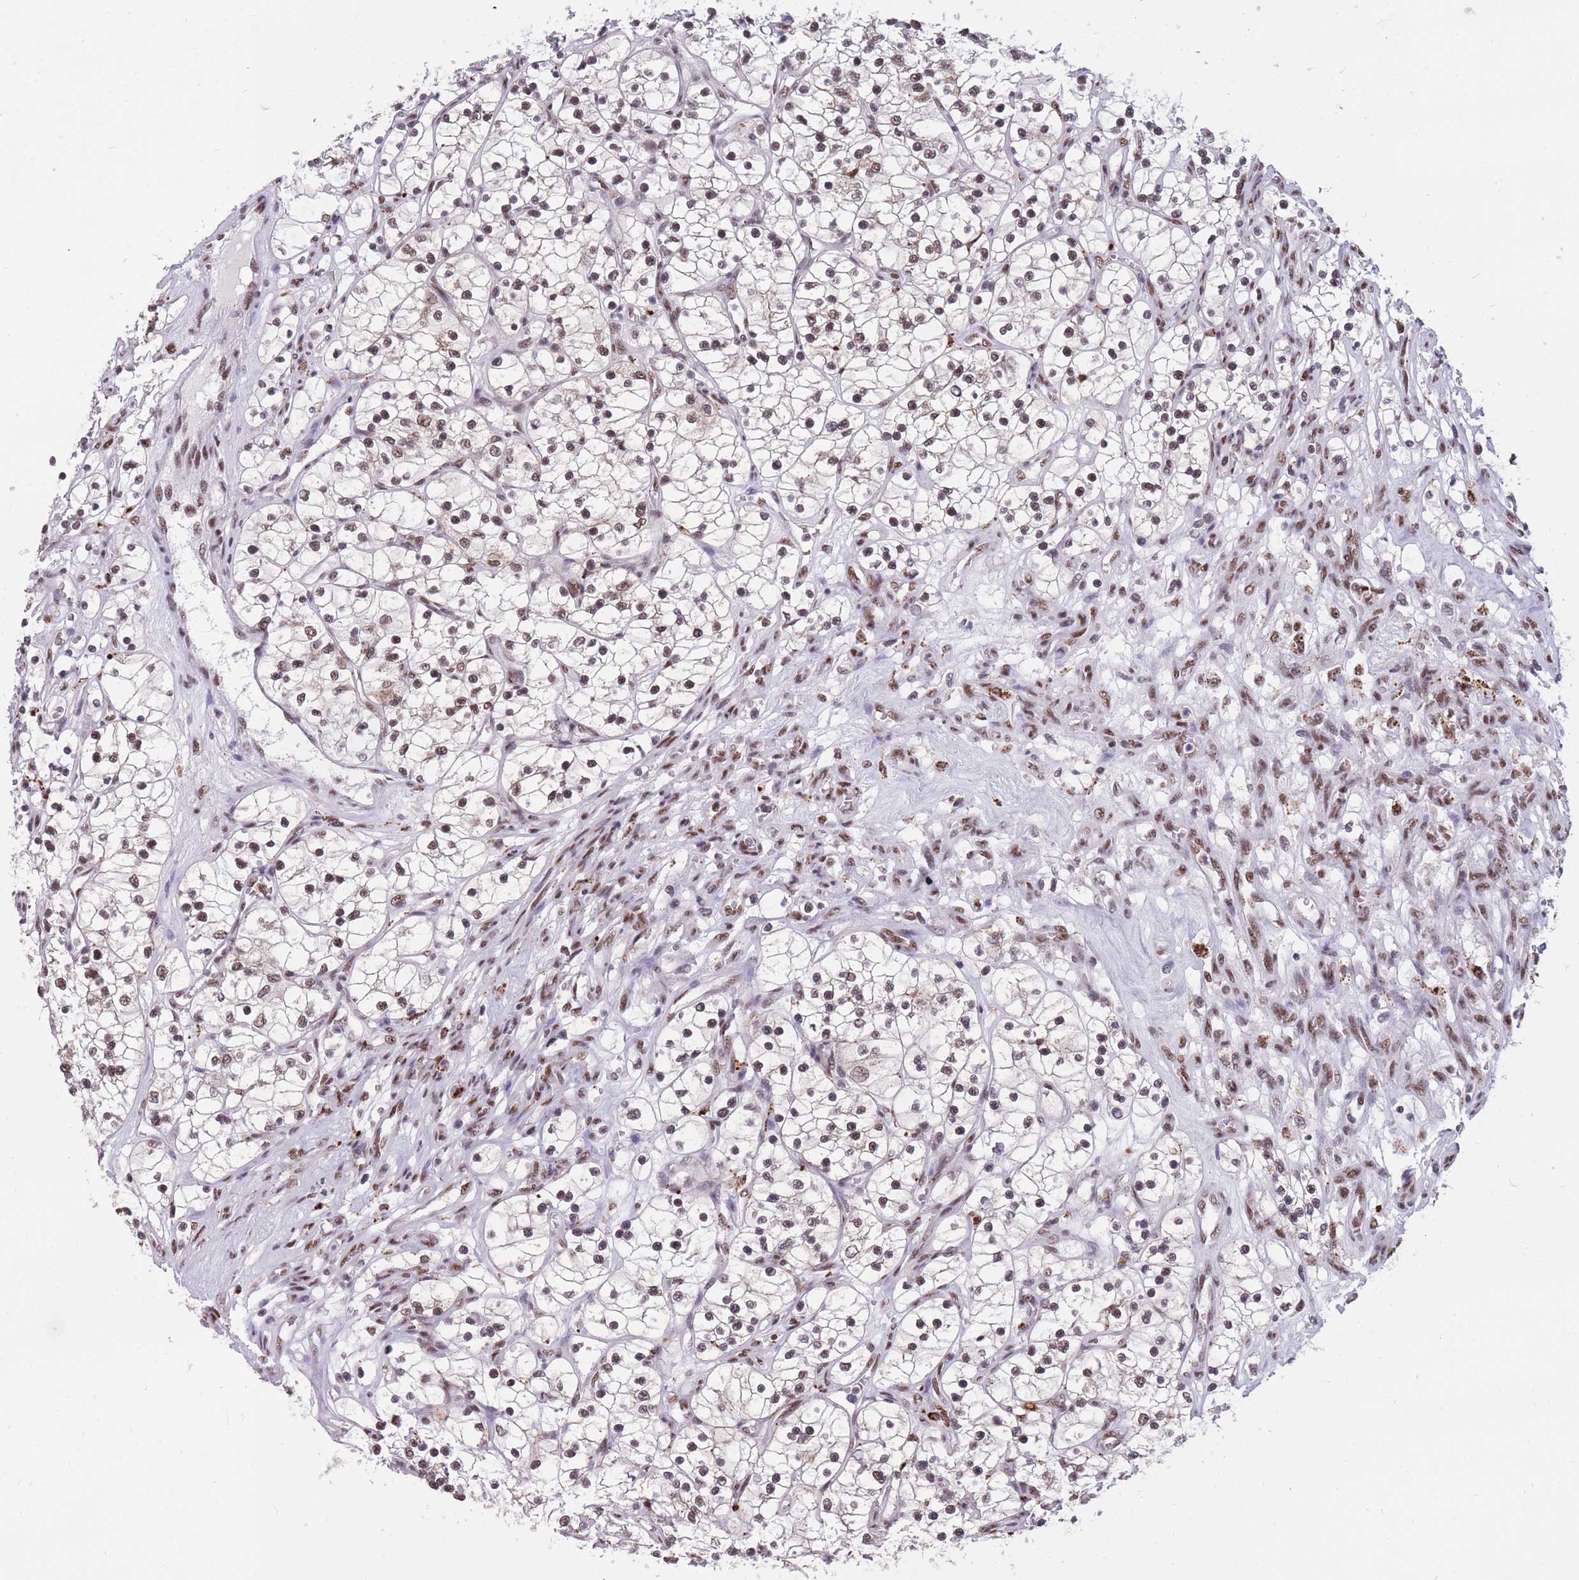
{"staining": {"intensity": "moderate", "quantity": ">75%", "location": "nuclear"}, "tissue": "renal cancer", "cell_type": "Tumor cells", "image_type": "cancer", "snomed": [{"axis": "morphology", "description": "Adenocarcinoma, NOS"}, {"axis": "topography", "description": "Kidney"}], "caption": "An image of renal cancer stained for a protein shows moderate nuclear brown staining in tumor cells.", "gene": "PRPF19", "patient": {"sex": "female", "age": 69}}